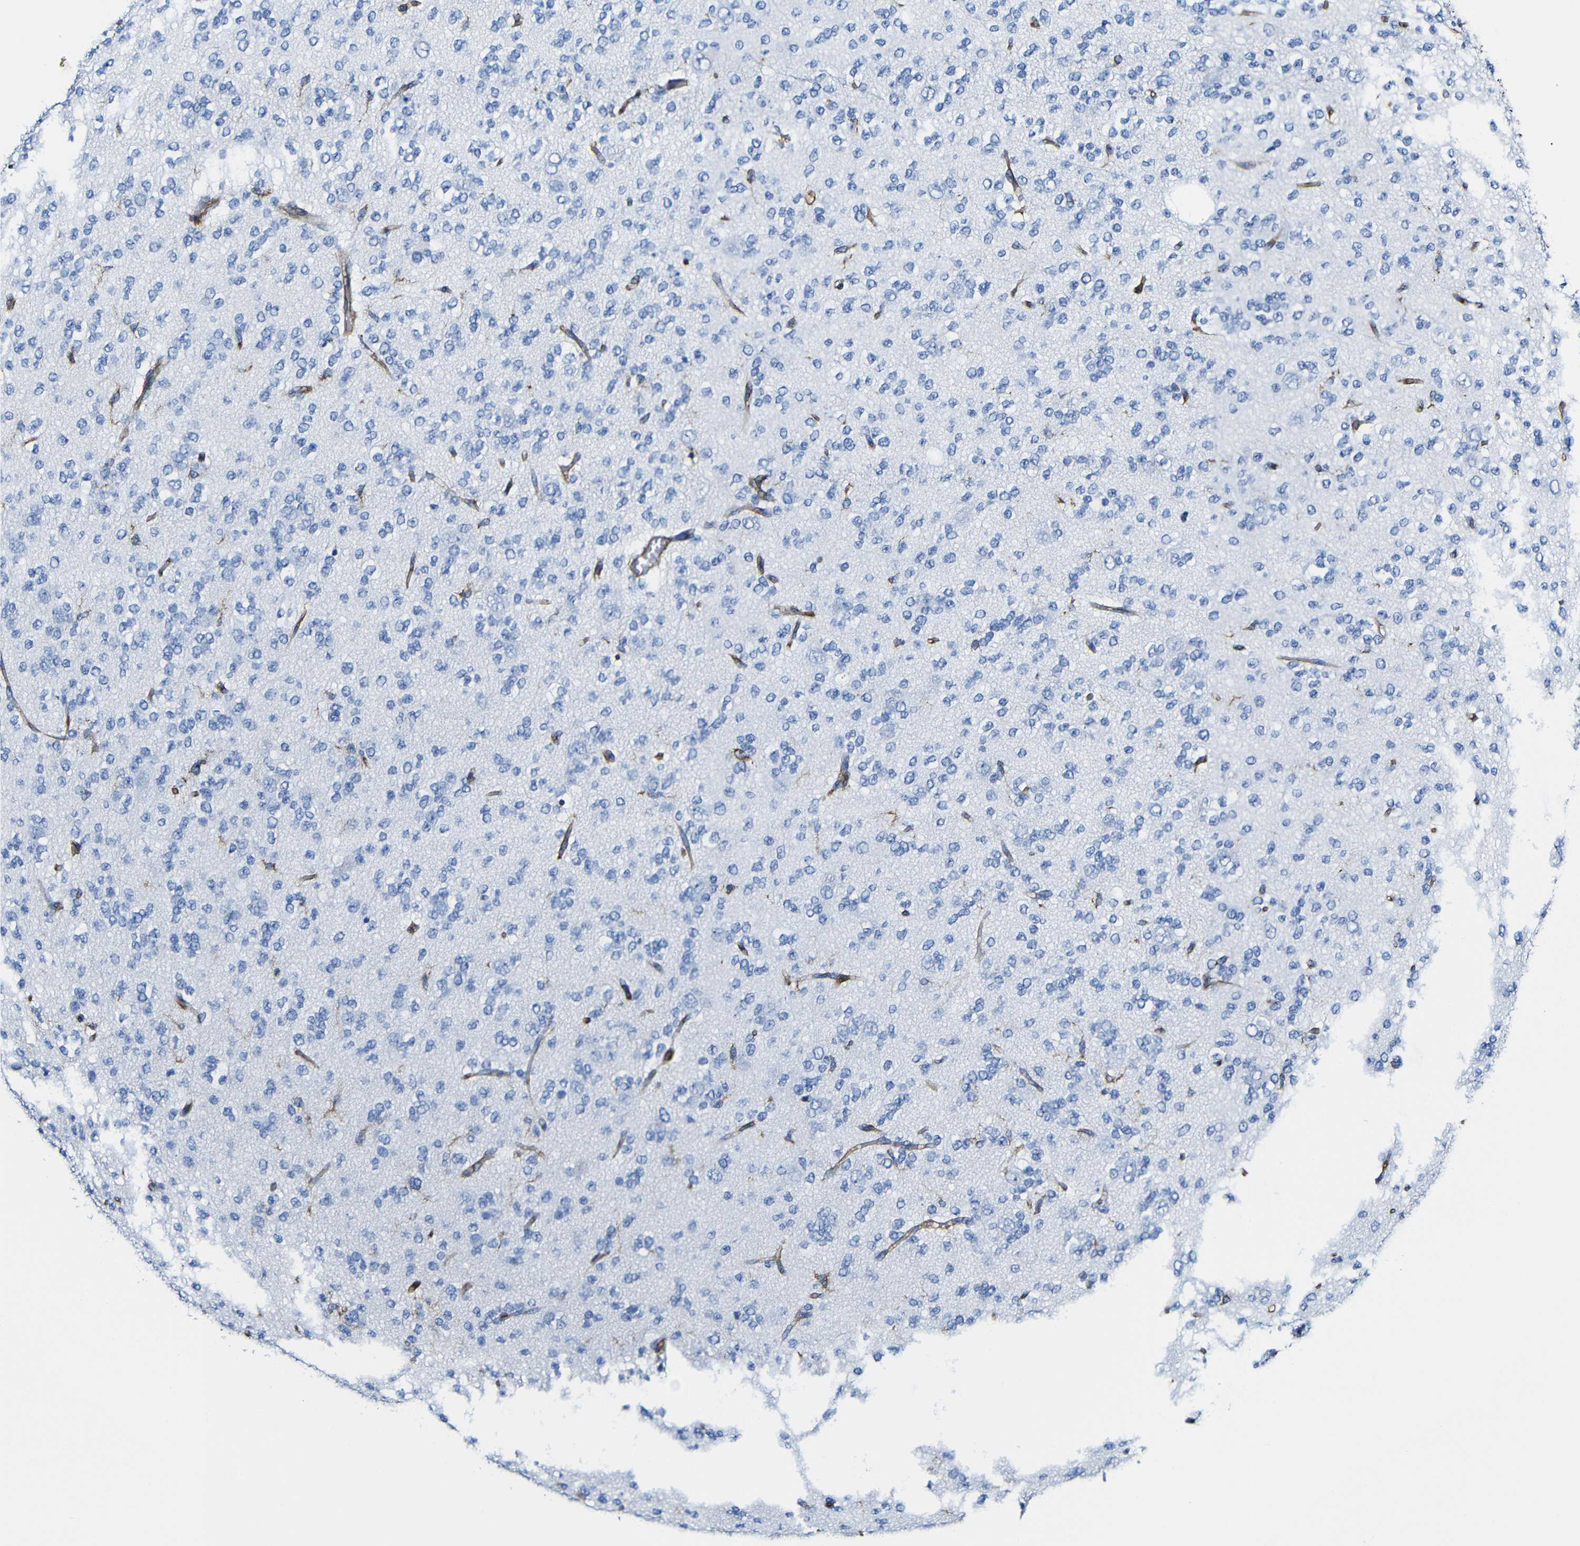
{"staining": {"intensity": "negative", "quantity": "none", "location": "none"}, "tissue": "glioma", "cell_type": "Tumor cells", "image_type": "cancer", "snomed": [{"axis": "morphology", "description": "Glioma, malignant, Low grade"}, {"axis": "topography", "description": "Brain"}], "caption": "The immunohistochemistry (IHC) micrograph has no significant staining in tumor cells of glioma tissue. (Stains: DAB (3,3'-diaminobenzidine) immunohistochemistry with hematoxylin counter stain, Microscopy: brightfield microscopy at high magnification).", "gene": "MSN", "patient": {"sex": "male", "age": 38}}